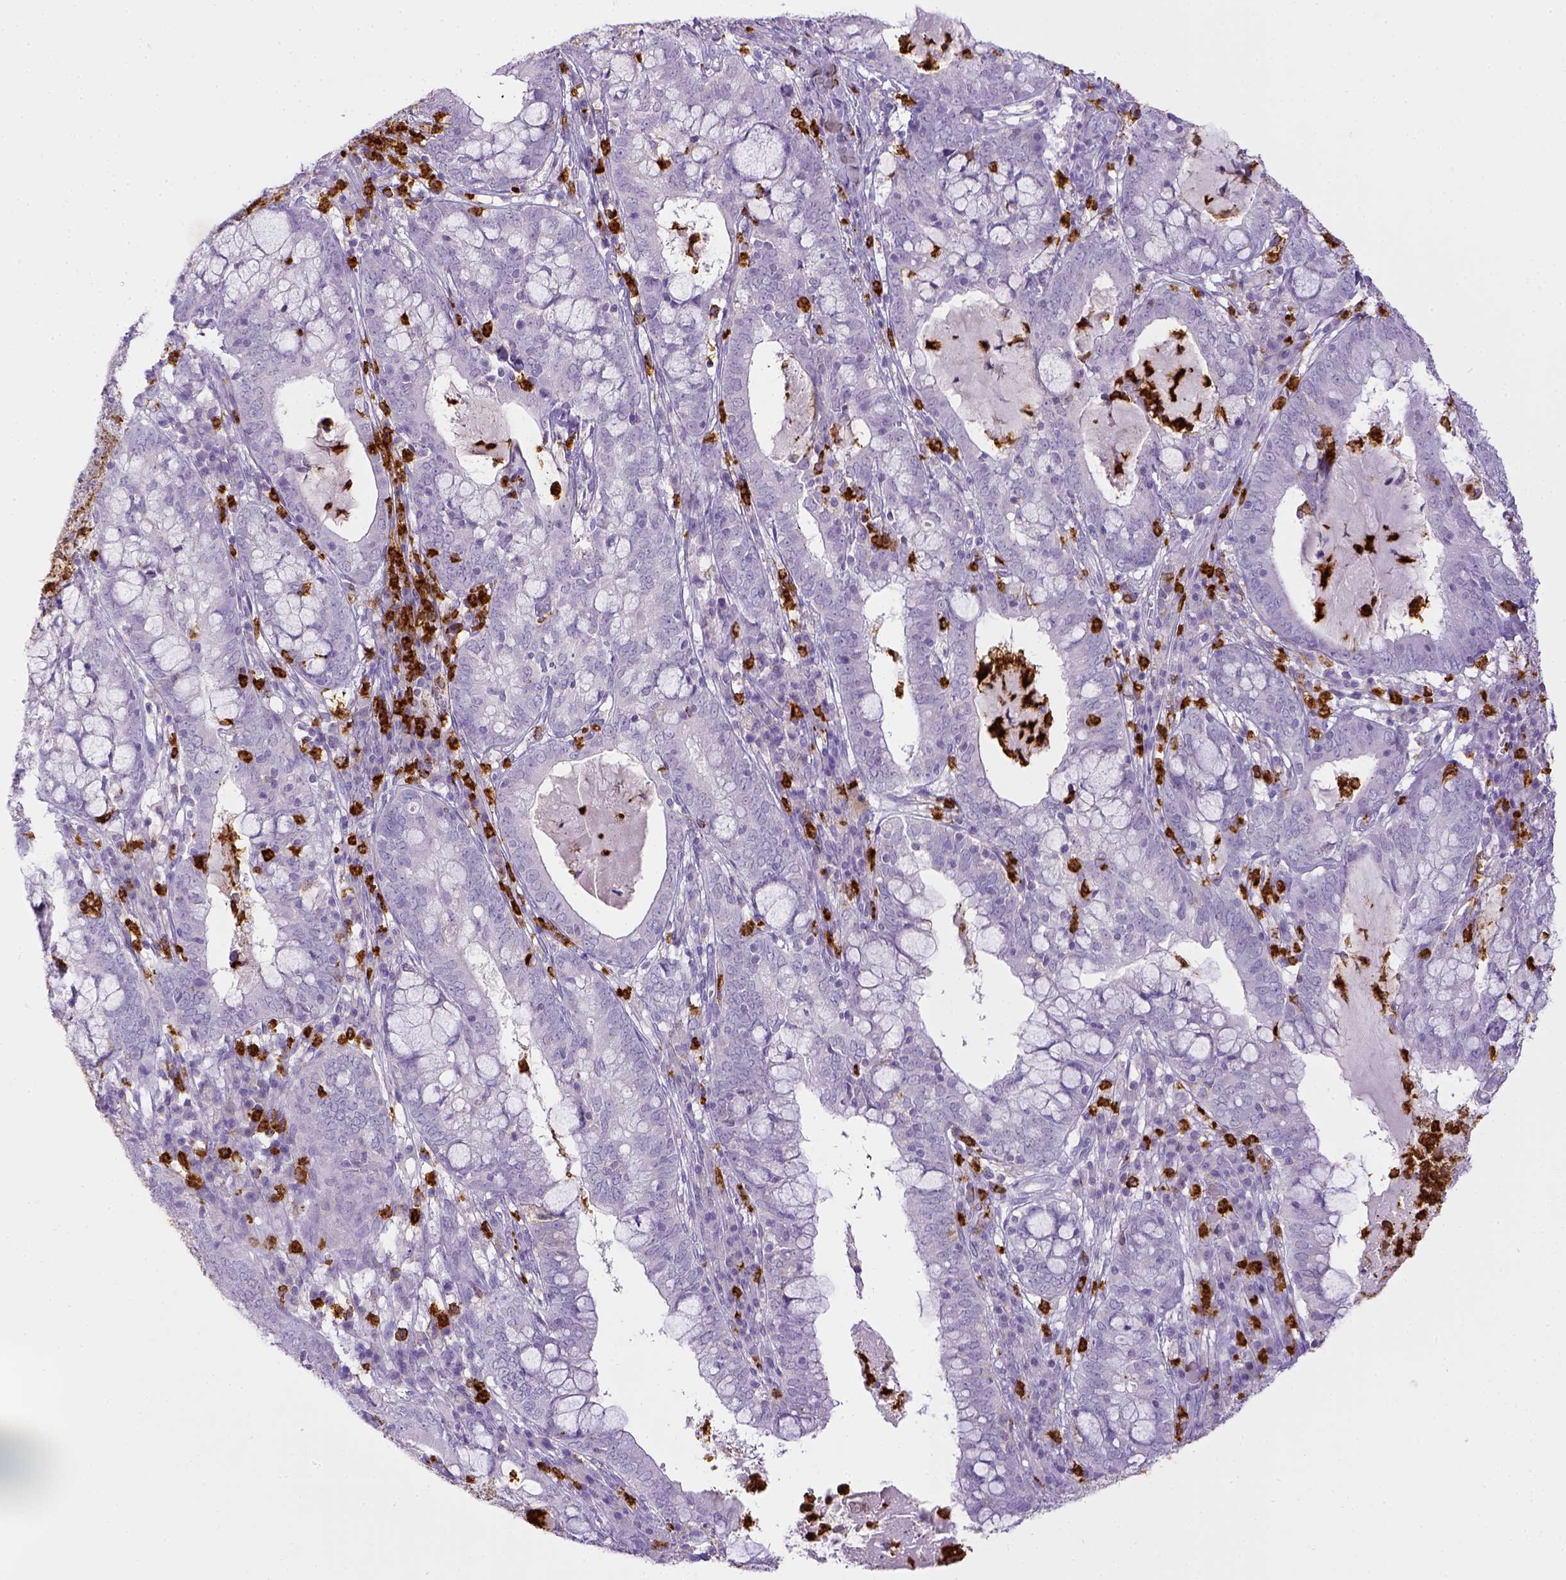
{"staining": {"intensity": "negative", "quantity": "none", "location": "none"}, "tissue": "cervical cancer", "cell_type": "Tumor cells", "image_type": "cancer", "snomed": [{"axis": "morphology", "description": "Adenocarcinoma, NOS"}, {"axis": "topography", "description": "Cervix"}], "caption": "IHC of cervical cancer shows no expression in tumor cells. The staining was performed using DAB to visualize the protein expression in brown, while the nuclei were stained in blue with hematoxylin (Magnification: 20x).", "gene": "ITGAM", "patient": {"sex": "female", "age": 40}}